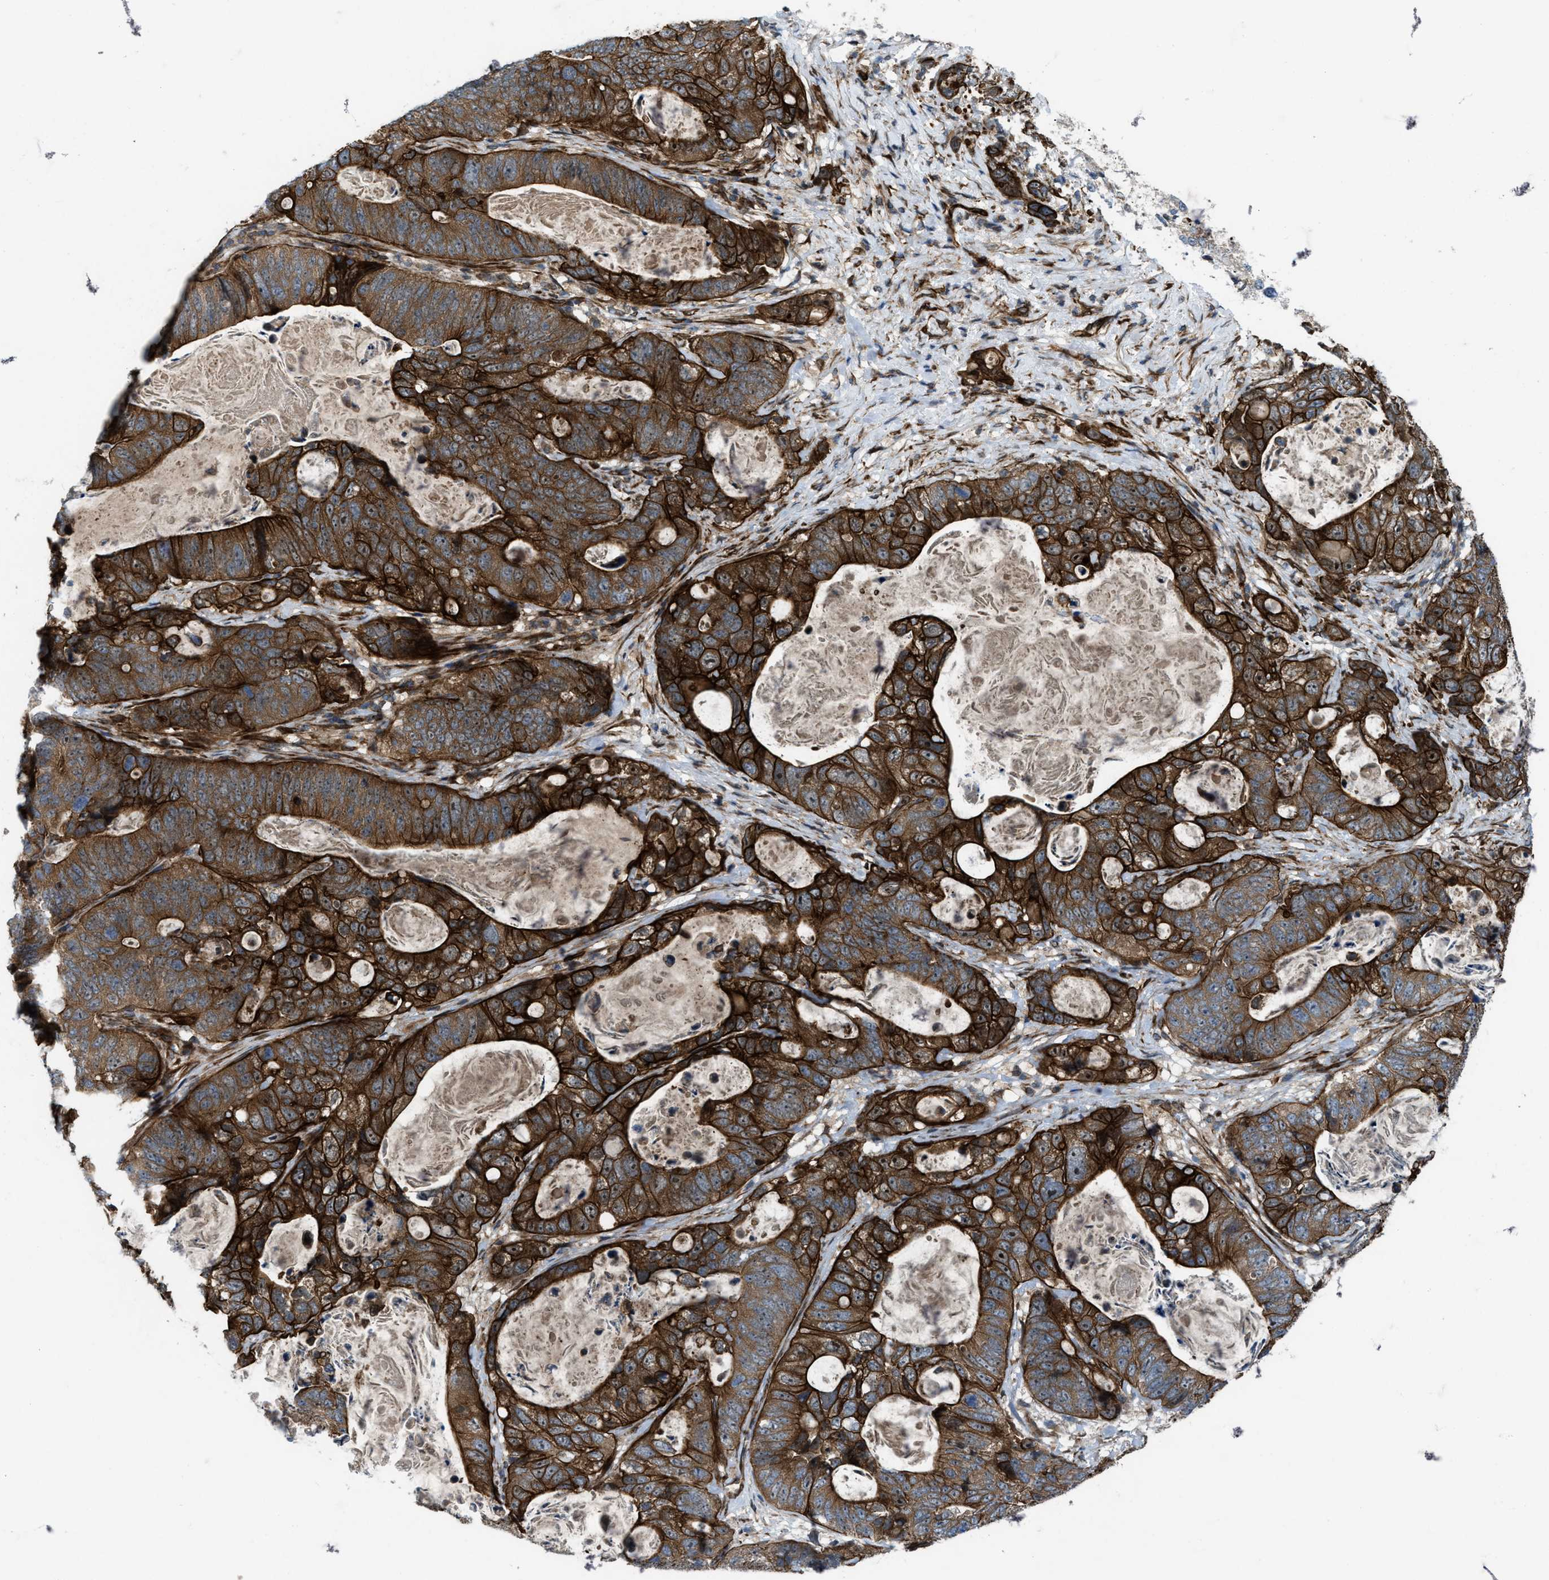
{"staining": {"intensity": "strong", "quantity": ">75%", "location": "cytoplasmic/membranous"}, "tissue": "stomach cancer", "cell_type": "Tumor cells", "image_type": "cancer", "snomed": [{"axis": "morphology", "description": "Normal tissue, NOS"}, {"axis": "morphology", "description": "Adenocarcinoma, NOS"}, {"axis": "topography", "description": "Stomach"}], "caption": "High-power microscopy captured an IHC image of adenocarcinoma (stomach), revealing strong cytoplasmic/membranous staining in approximately >75% of tumor cells. (IHC, brightfield microscopy, high magnification).", "gene": "URGCP", "patient": {"sex": "female", "age": 89}}